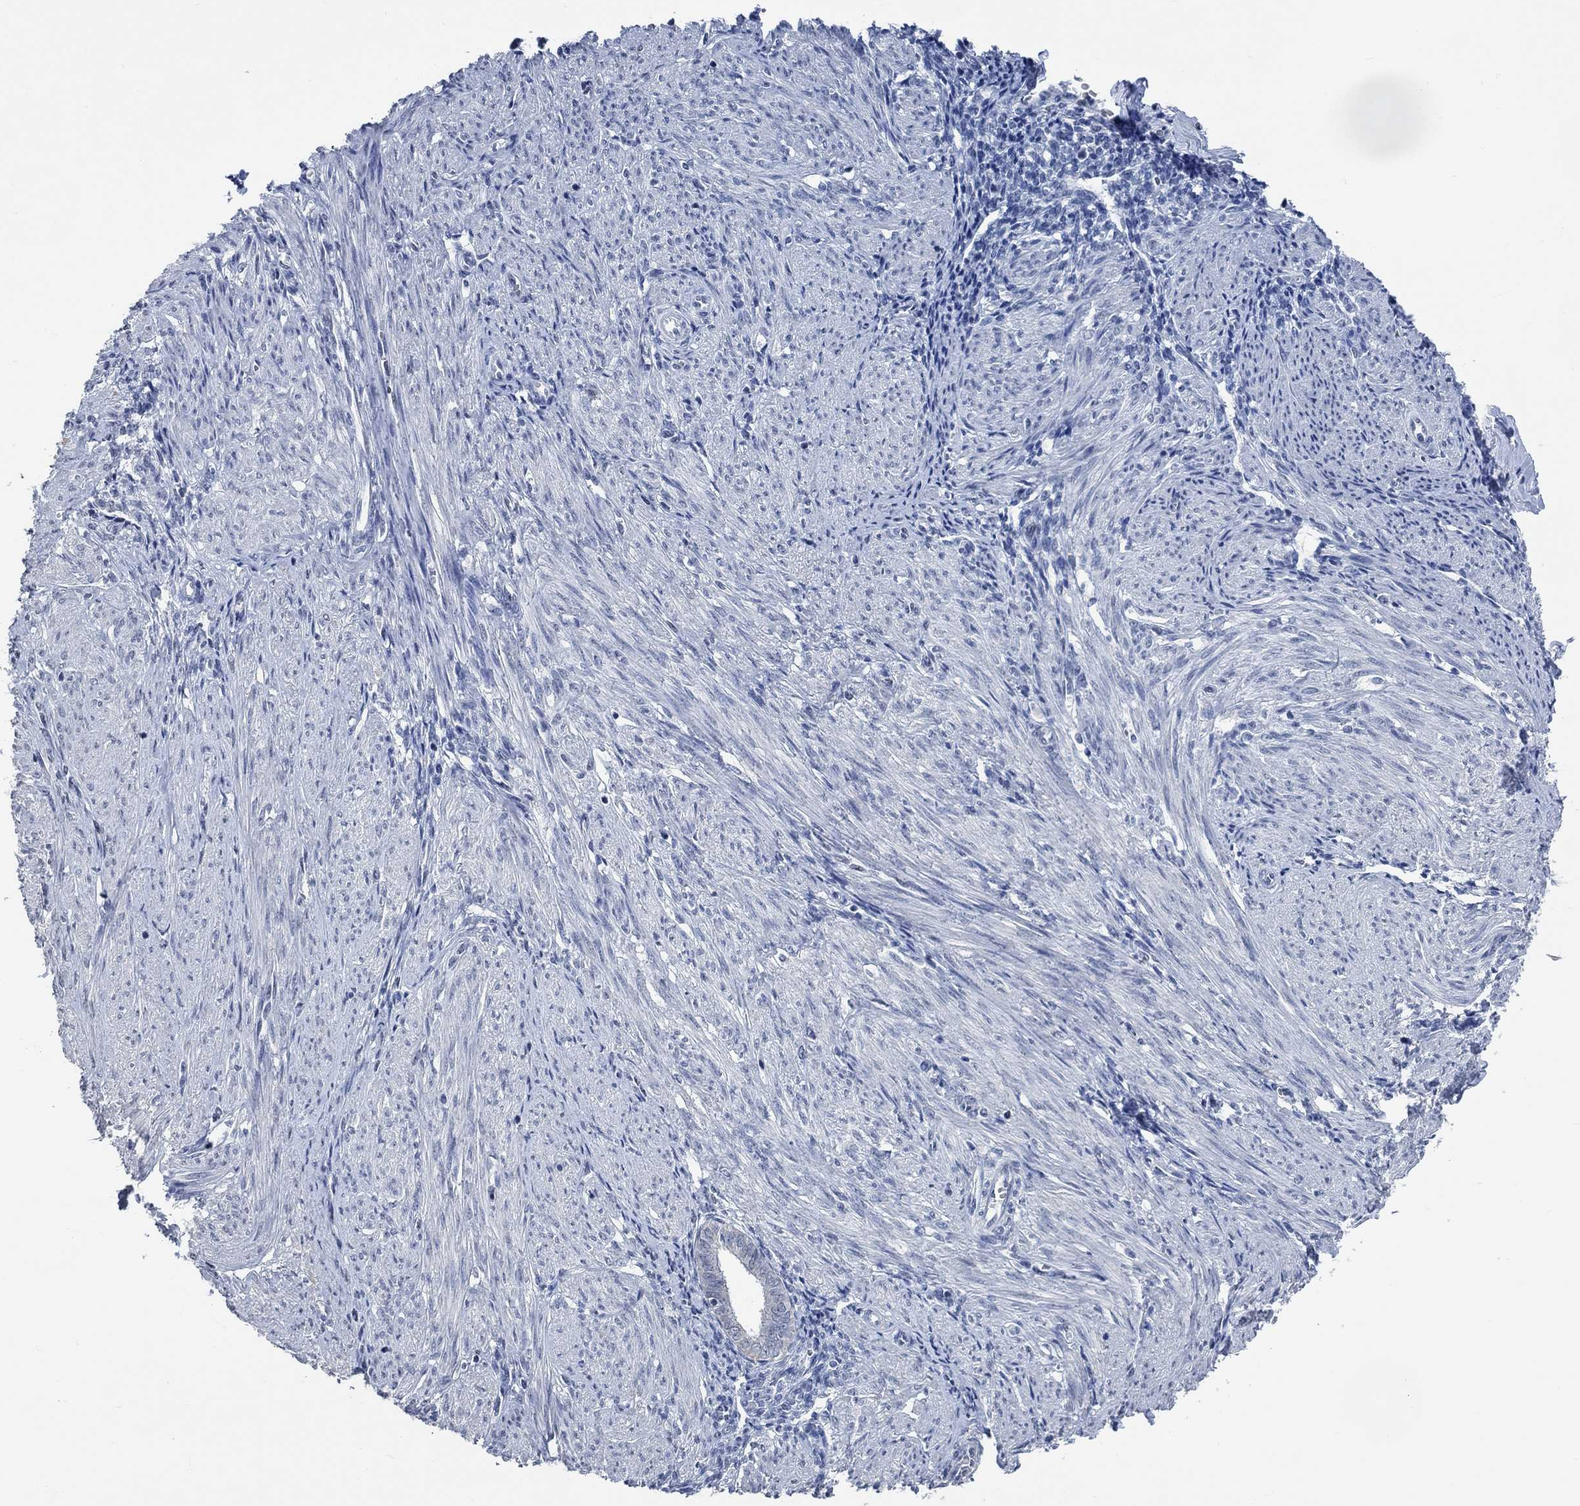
{"staining": {"intensity": "negative", "quantity": "none", "location": "none"}, "tissue": "endometrium", "cell_type": "Cells in endometrial stroma", "image_type": "normal", "snomed": [{"axis": "morphology", "description": "Normal tissue, NOS"}, {"axis": "topography", "description": "Endometrium"}], "caption": "DAB (3,3'-diaminobenzidine) immunohistochemical staining of normal endometrium demonstrates no significant staining in cells in endometrial stroma. Nuclei are stained in blue.", "gene": "OBSCN", "patient": {"sex": "female", "age": 37}}